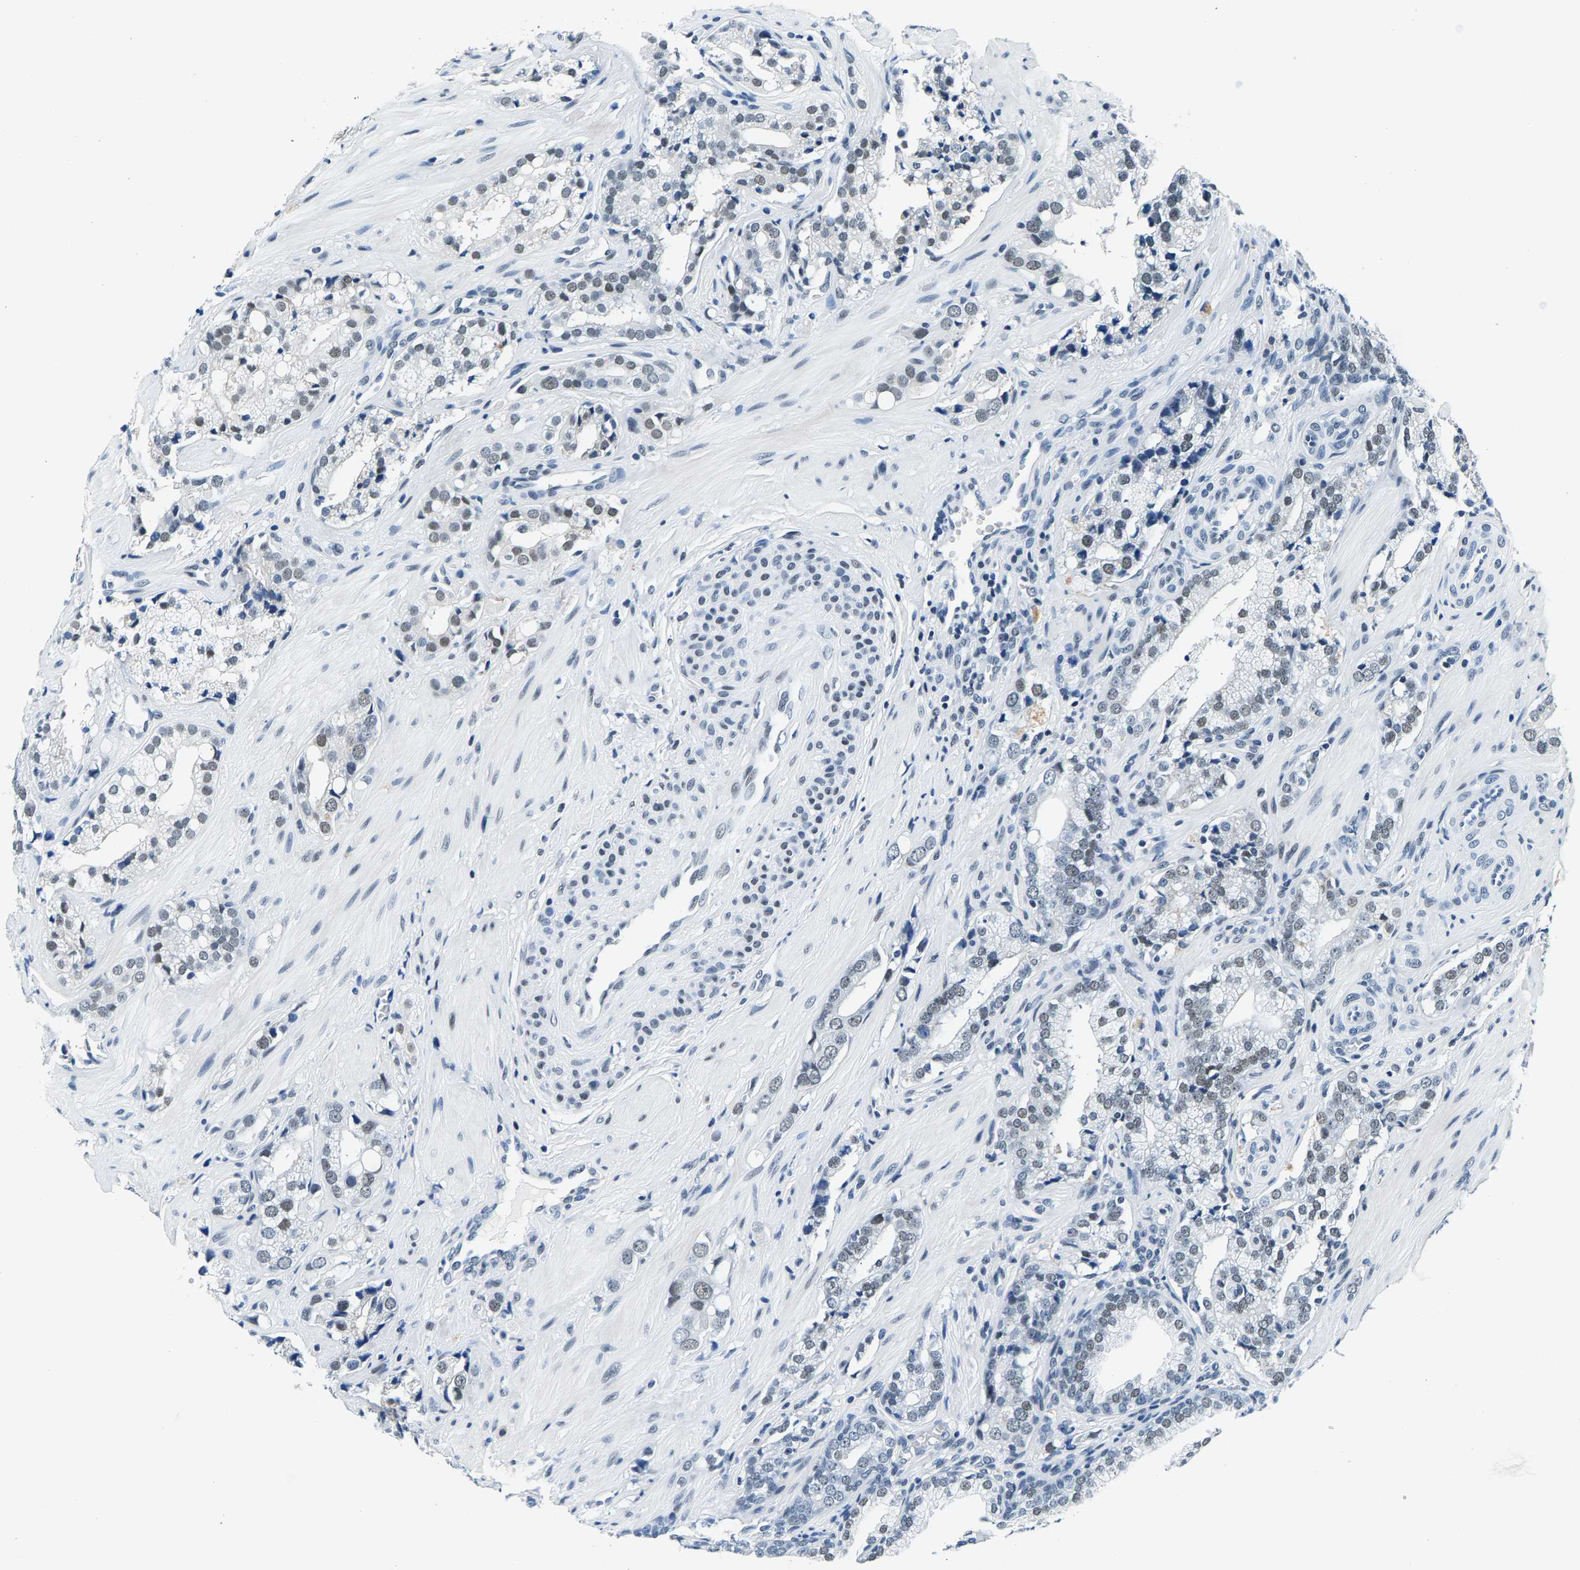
{"staining": {"intensity": "weak", "quantity": "<25%", "location": "nuclear"}, "tissue": "prostate cancer", "cell_type": "Tumor cells", "image_type": "cancer", "snomed": [{"axis": "morphology", "description": "Adenocarcinoma, High grade"}, {"axis": "topography", "description": "Prostate"}], "caption": "Immunohistochemistry histopathology image of neoplastic tissue: prostate cancer (high-grade adenocarcinoma) stained with DAB shows no significant protein expression in tumor cells. (Immunohistochemistry (ihc), brightfield microscopy, high magnification).", "gene": "ATF2", "patient": {"sex": "male", "age": 52}}